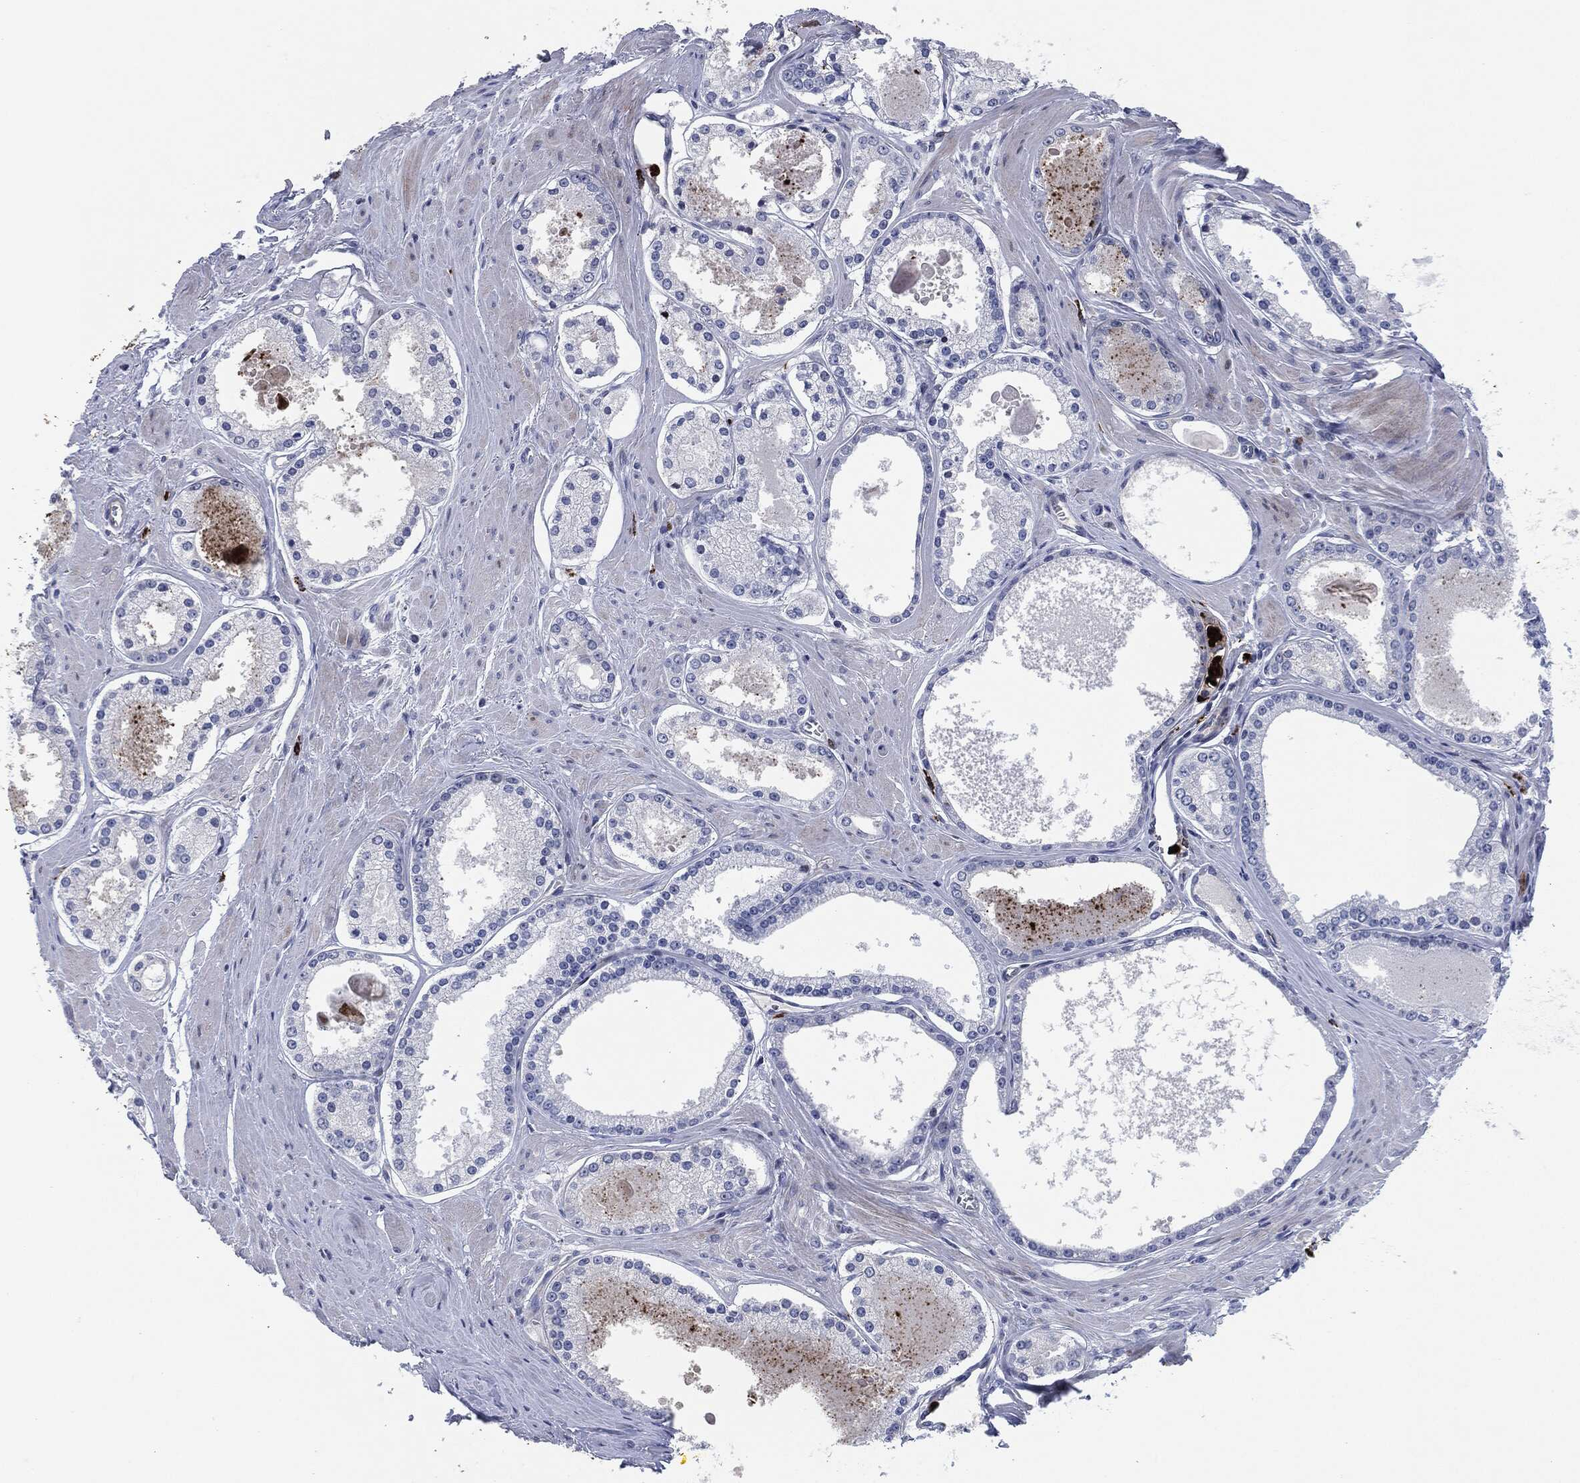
{"staining": {"intensity": "negative", "quantity": "none", "location": "none"}, "tissue": "prostate cancer", "cell_type": "Tumor cells", "image_type": "cancer", "snomed": [{"axis": "morphology", "description": "Adenocarcinoma, NOS"}, {"axis": "topography", "description": "Prostate"}], "caption": "This is an IHC image of human prostate cancer. There is no expression in tumor cells.", "gene": "MPO", "patient": {"sex": "male", "age": 61}}